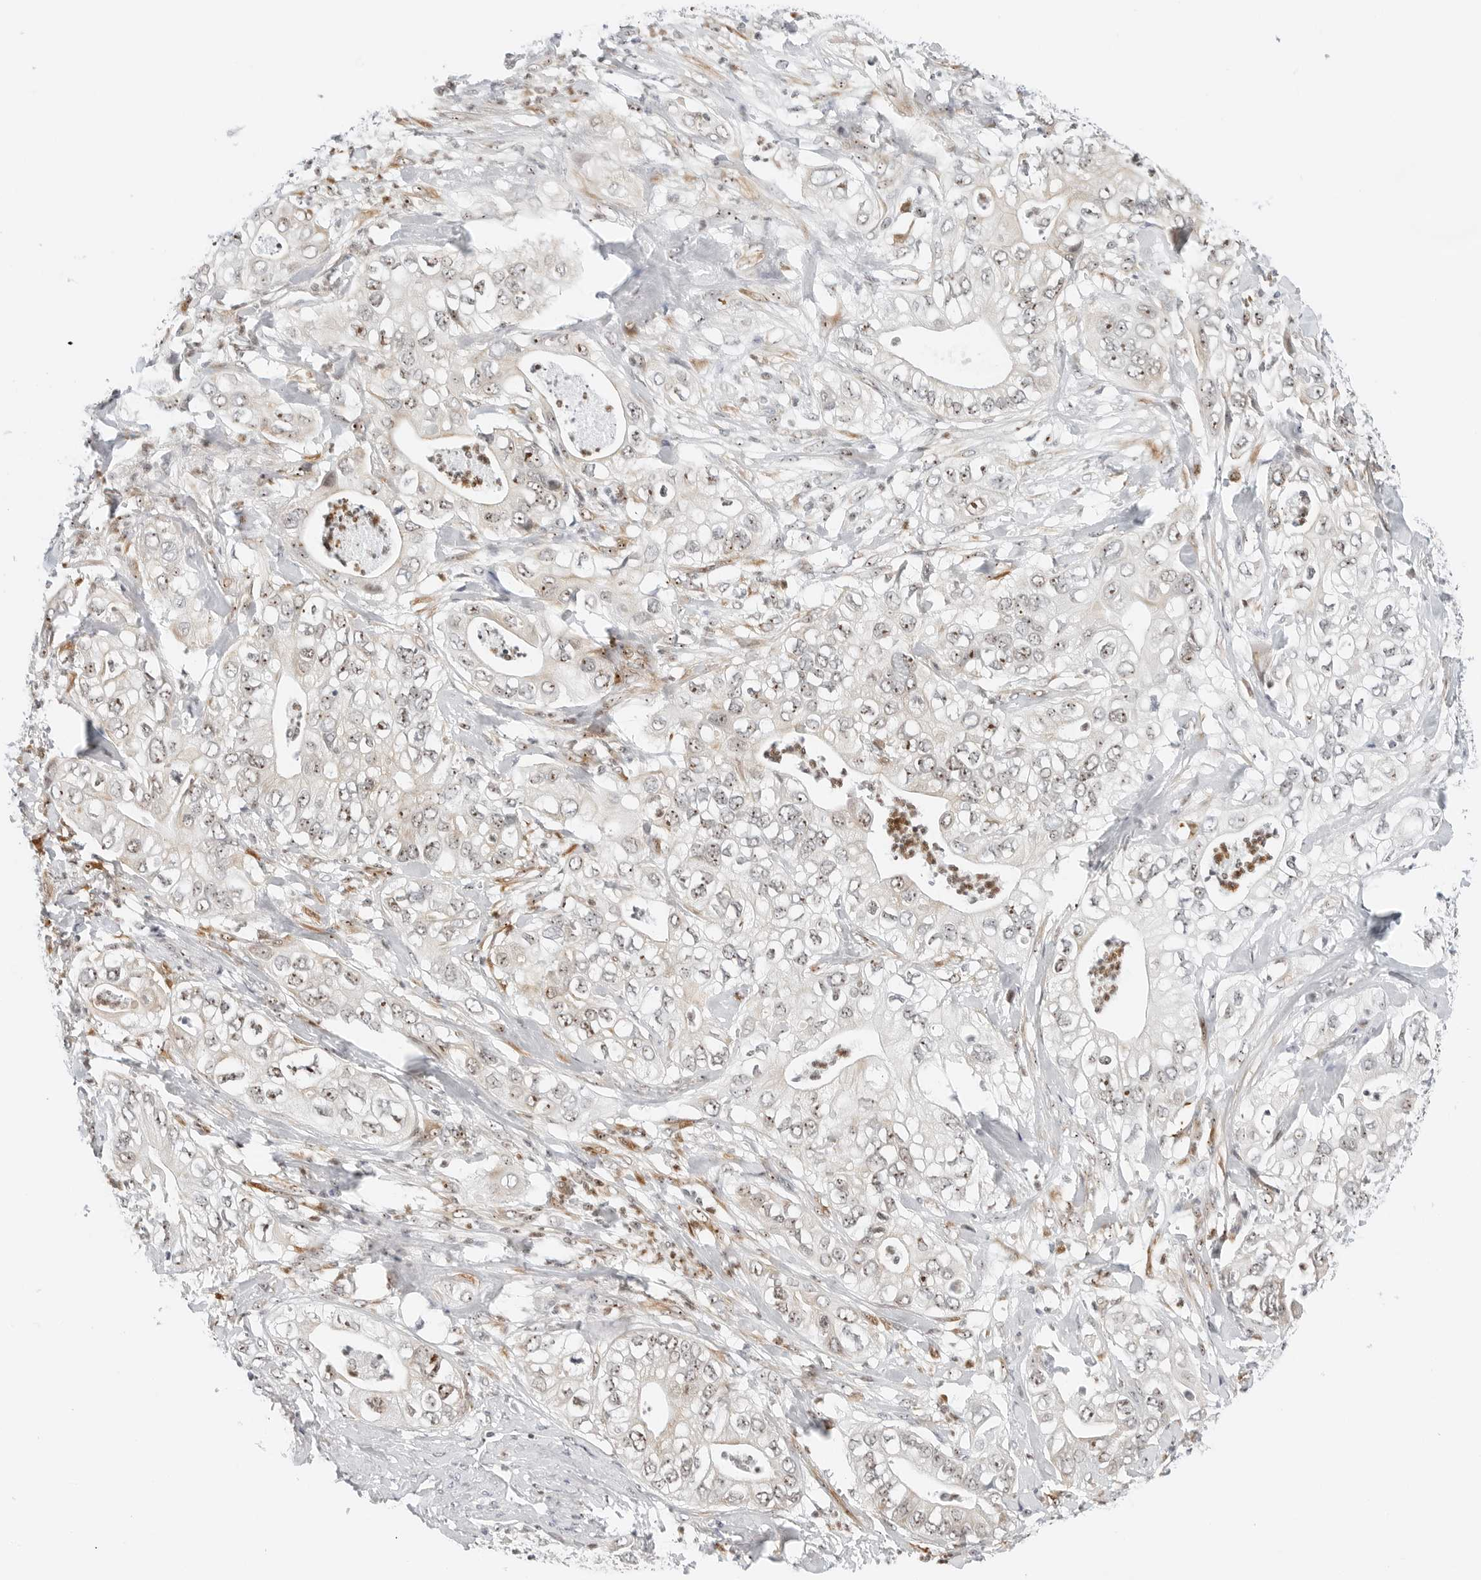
{"staining": {"intensity": "weak", "quantity": ">75%", "location": "nuclear"}, "tissue": "pancreatic cancer", "cell_type": "Tumor cells", "image_type": "cancer", "snomed": [{"axis": "morphology", "description": "Adenocarcinoma, NOS"}, {"axis": "topography", "description": "Pancreas"}], "caption": "Pancreatic cancer was stained to show a protein in brown. There is low levels of weak nuclear expression in about >75% of tumor cells.", "gene": "RIMKLA", "patient": {"sex": "female", "age": 78}}